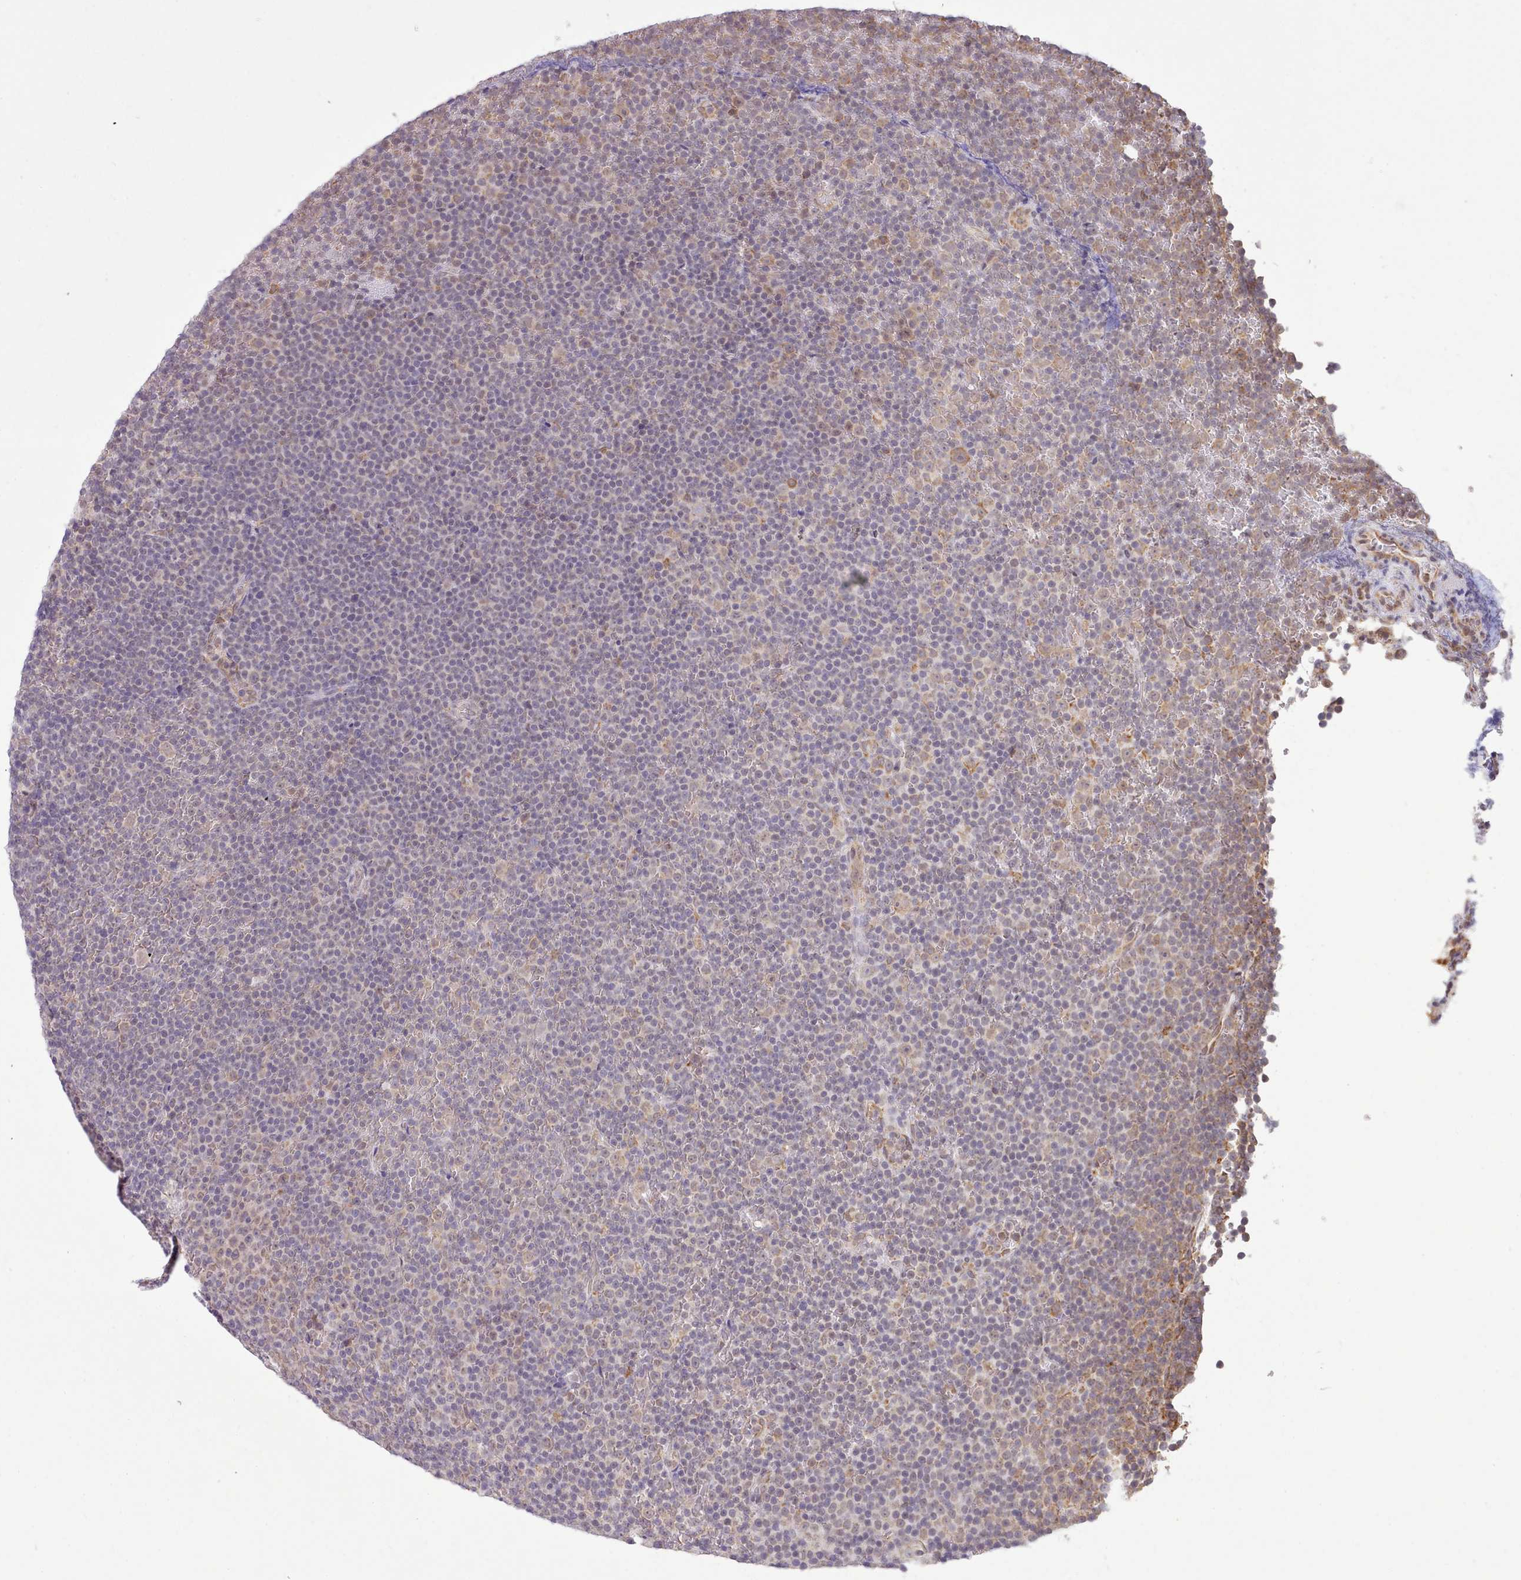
{"staining": {"intensity": "negative", "quantity": "none", "location": "none"}, "tissue": "lymphoma", "cell_type": "Tumor cells", "image_type": "cancer", "snomed": [{"axis": "morphology", "description": "Malignant lymphoma, non-Hodgkin's type, Low grade"}, {"axis": "topography", "description": "Lymph node"}], "caption": "Malignant lymphoma, non-Hodgkin's type (low-grade) stained for a protein using immunohistochemistry (IHC) exhibits no staining tumor cells.", "gene": "SEC61B", "patient": {"sex": "female", "age": 67}}